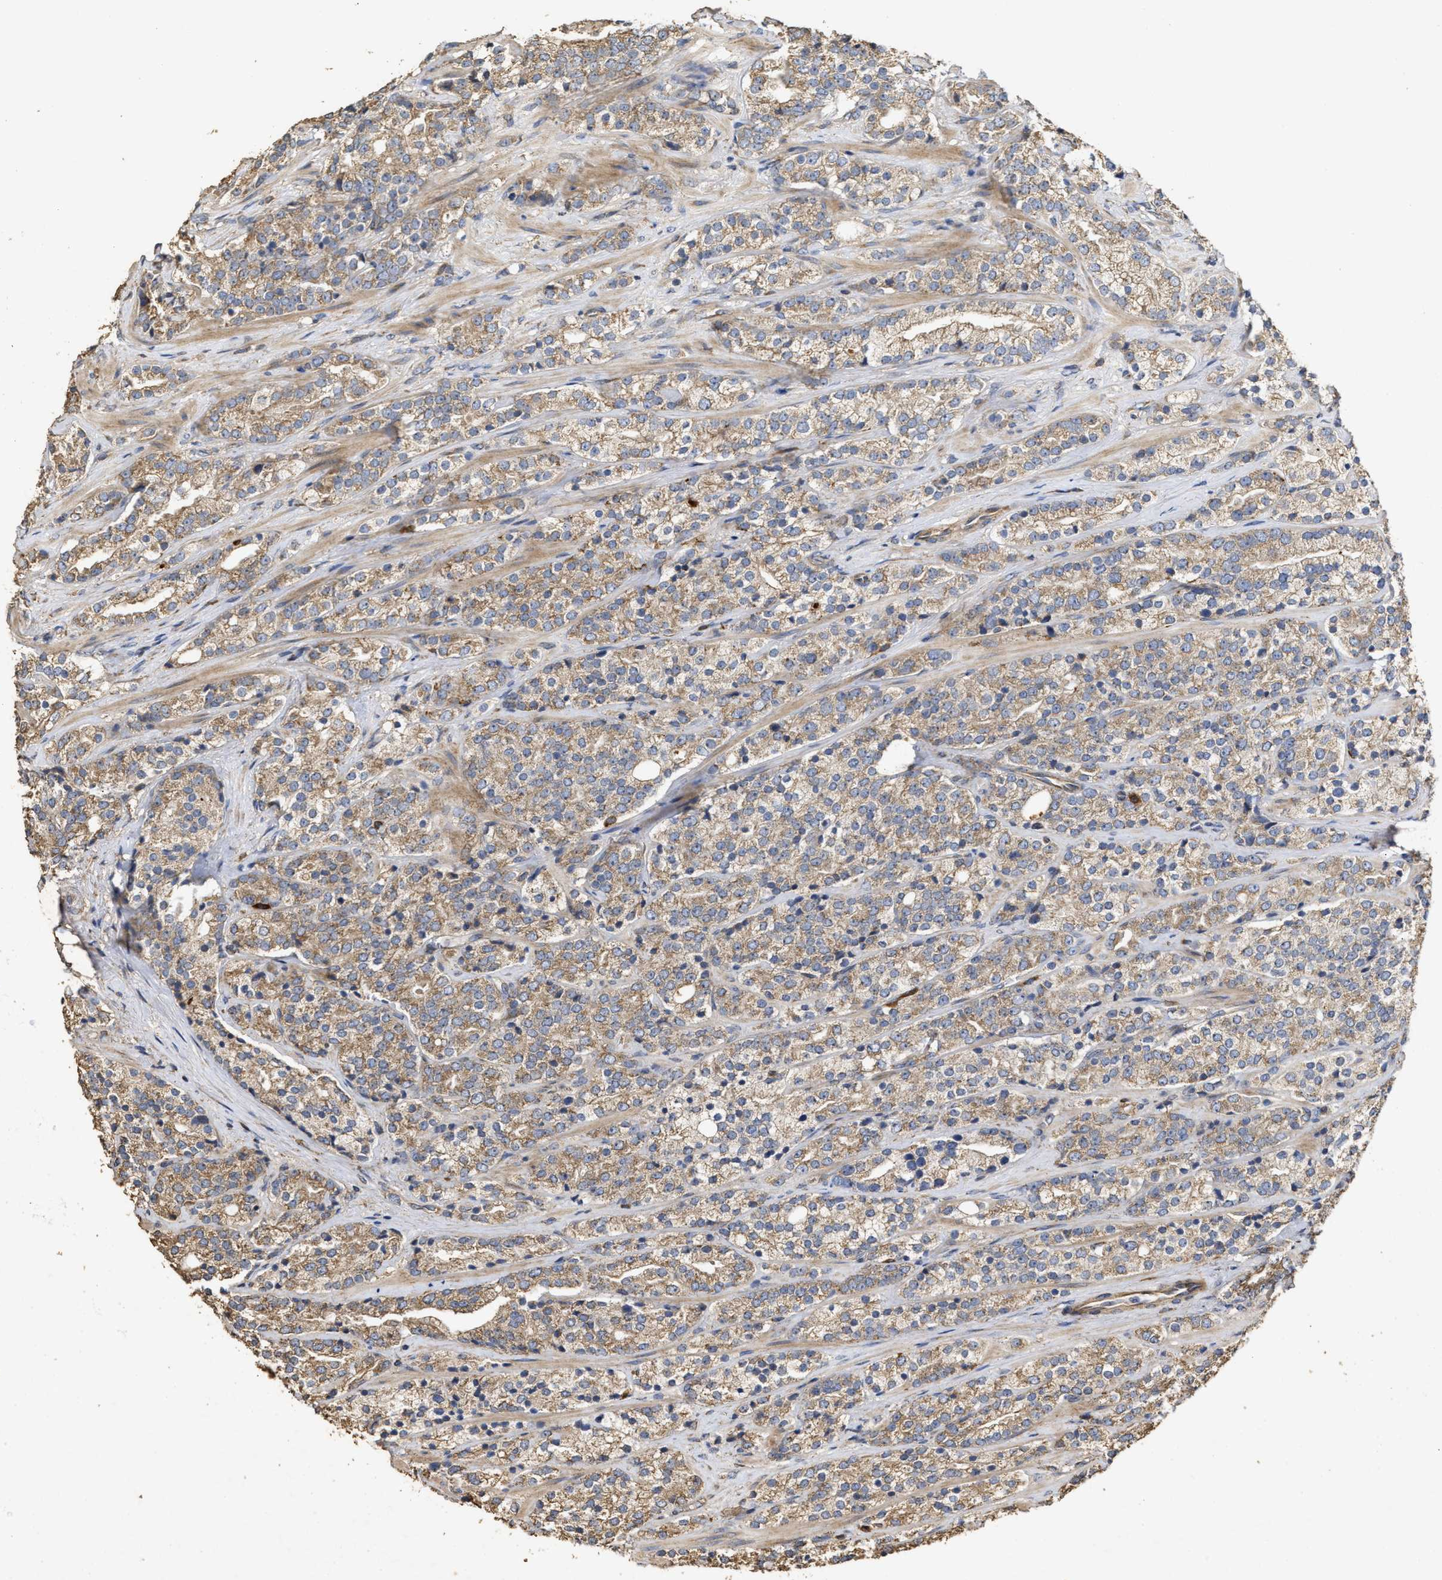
{"staining": {"intensity": "moderate", "quantity": ">75%", "location": "cytoplasmic/membranous"}, "tissue": "prostate cancer", "cell_type": "Tumor cells", "image_type": "cancer", "snomed": [{"axis": "morphology", "description": "Adenocarcinoma, High grade"}, {"axis": "topography", "description": "Prostate"}], "caption": "Brown immunohistochemical staining in human prostate cancer (high-grade adenocarcinoma) displays moderate cytoplasmic/membranous expression in about >75% of tumor cells. The protein is stained brown, and the nuclei are stained in blue (DAB (3,3'-diaminobenzidine) IHC with brightfield microscopy, high magnification).", "gene": "NAV1", "patient": {"sex": "male", "age": 71}}